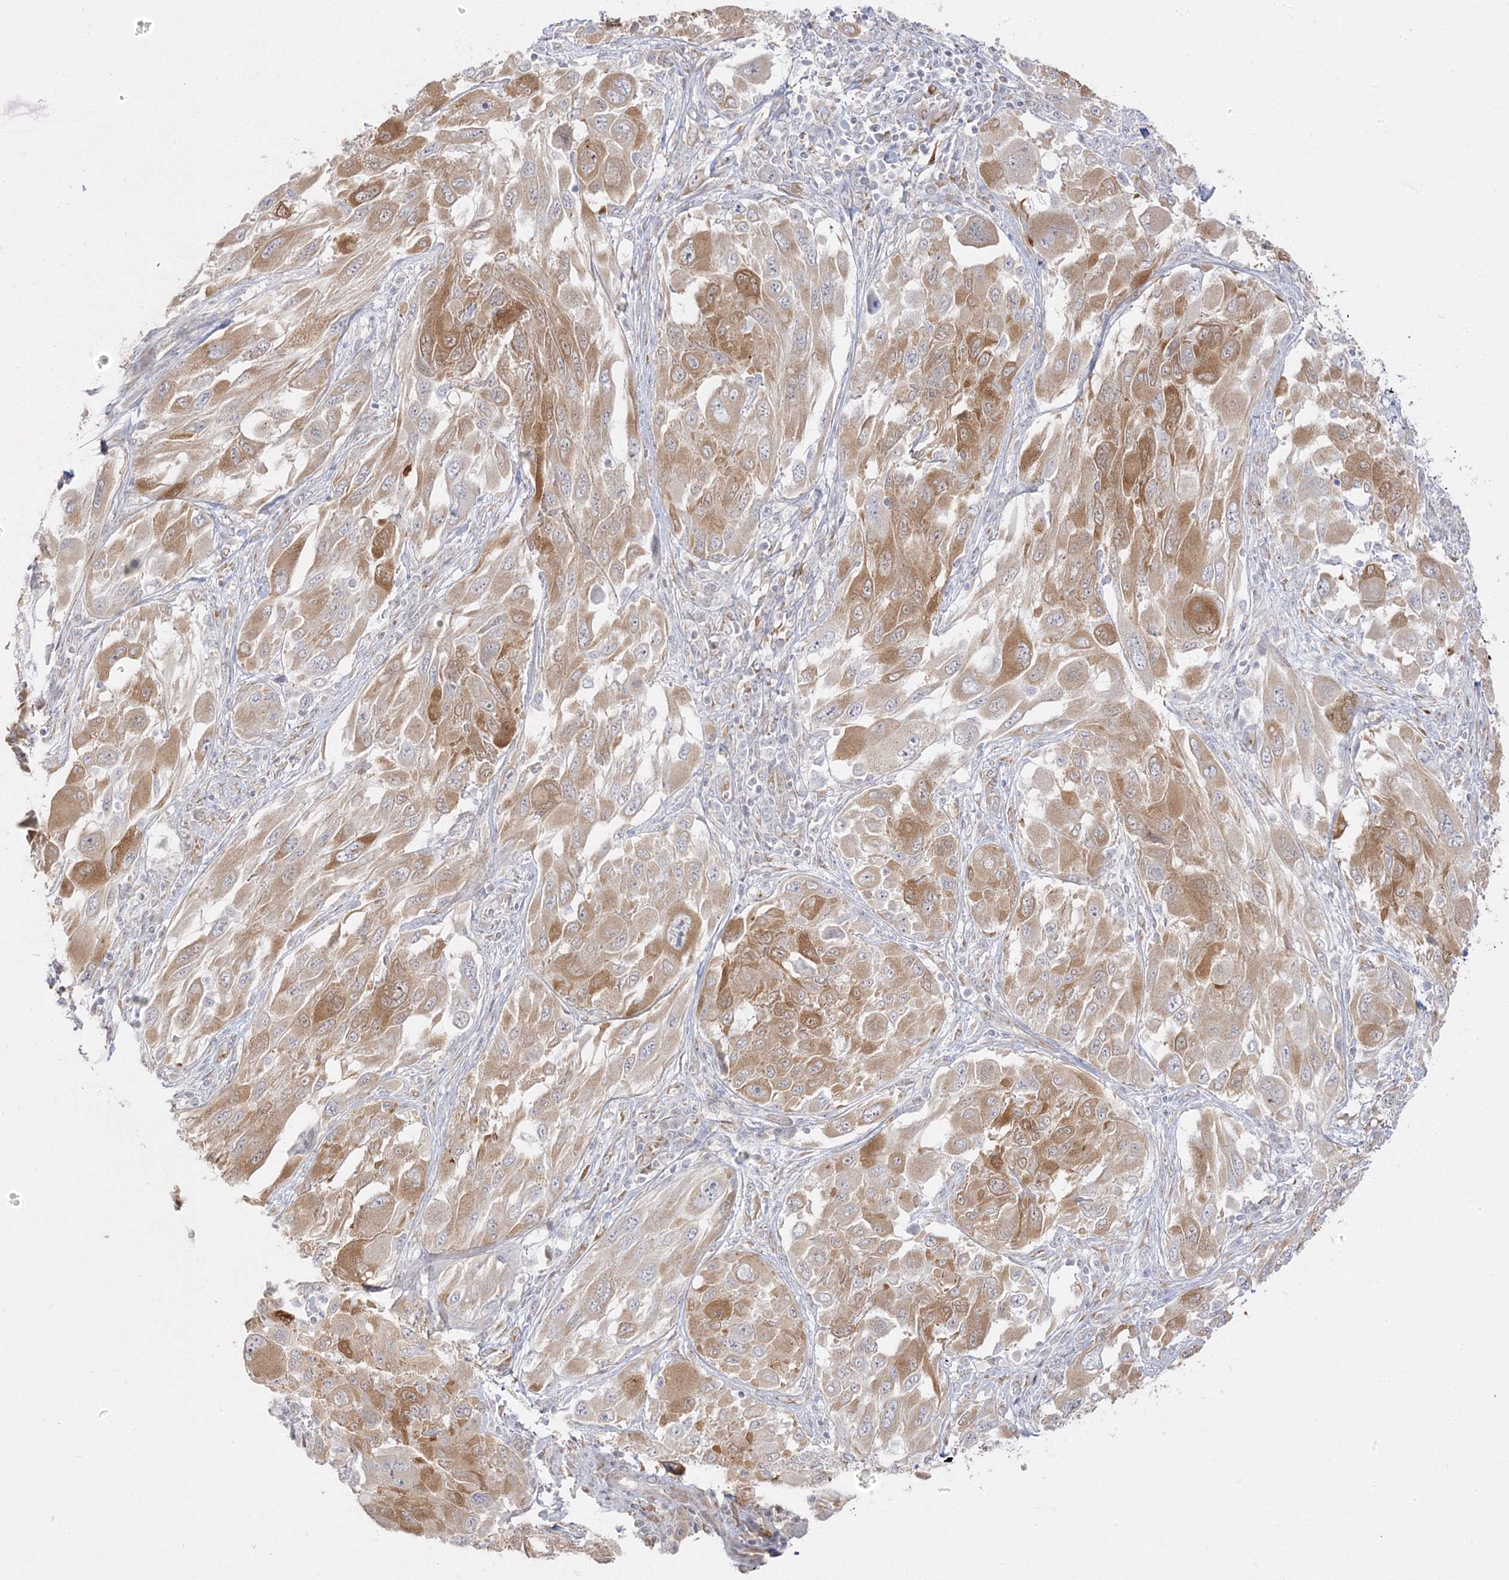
{"staining": {"intensity": "moderate", "quantity": ">75%", "location": "cytoplasmic/membranous"}, "tissue": "melanoma", "cell_type": "Tumor cells", "image_type": "cancer", "snomed": [{"axis": "morphology", "description": "Malignant melanoma, NOS"}, {"axis": "topography", "description": "Skin"}], "caption": "Immunohistochemistry (IHC) (DAB (3,3'-diaminobenzidine)) staining of human malignant melanoma reveals moderate cytoplasmic/membranous protein staining in about >75% of tumor cells. The staining is performed using DAB brown chromogen to label protein expression. The nuclei are counter-stained blue using hematoxylin.", "gene": "C2CD2", "patient": {"sex": "female", "age": 91}}